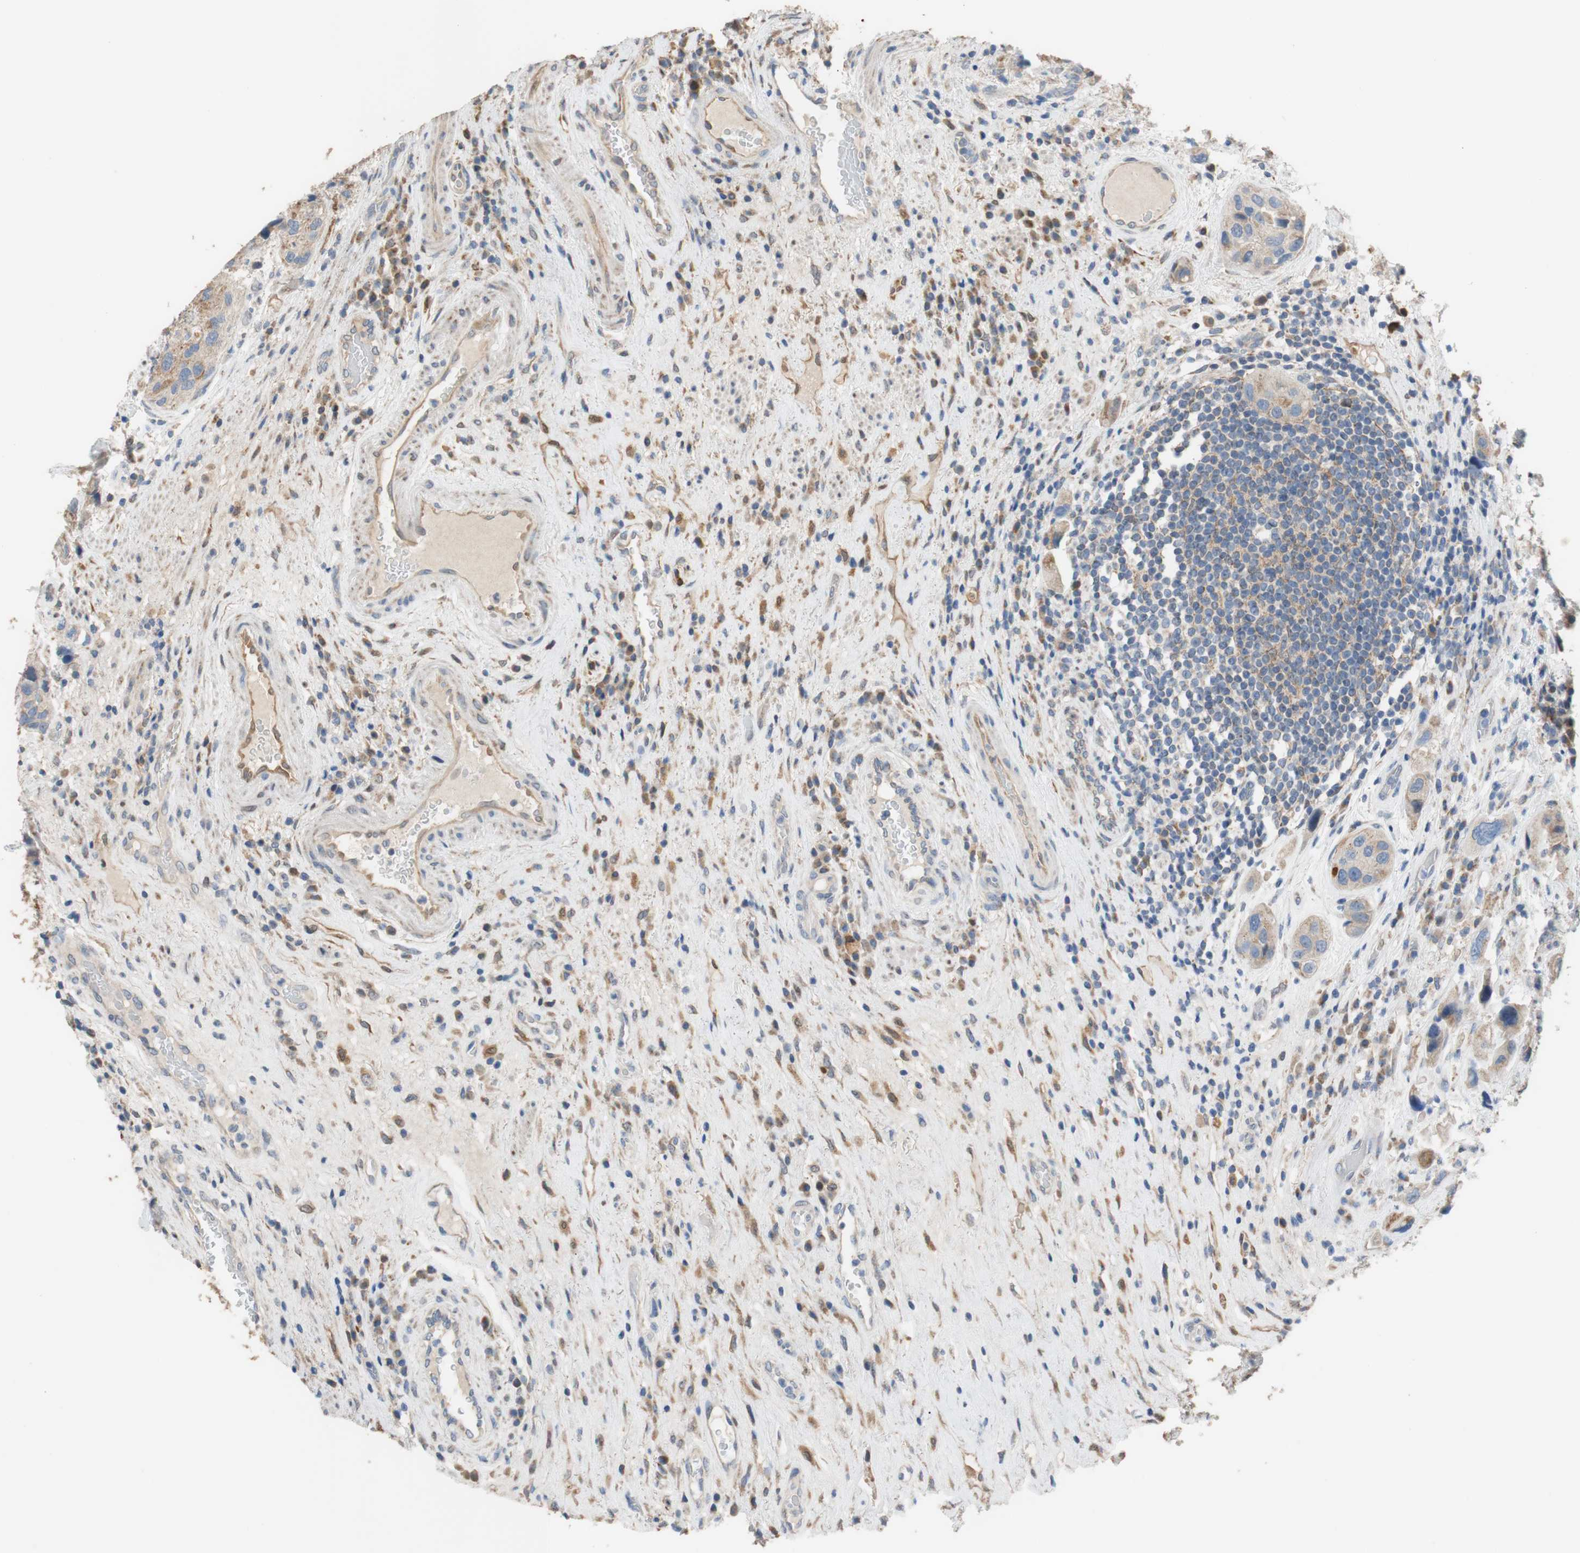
{"staining": {"intensity": "moderate", "quantity": ">75%", "location": "cytoplasmic/membranous"}, "tissue": "urothelial cancer", "cell_type": "Tumor cells", "image_type": "cancer", "snomed": [{"axis": "morphology", "description": "Urothelial carcinoma, High grade"}, {"axis": "topography", "description": "Urinary bladder"}], "caption": "Tumor cells reveal medium levels of moderate cytoplasmic/membranous staining in about >75% of cells in urothelial cancer.", "gene": "ALDH1A2", "patient": {"sex": "female", "age": 64}}